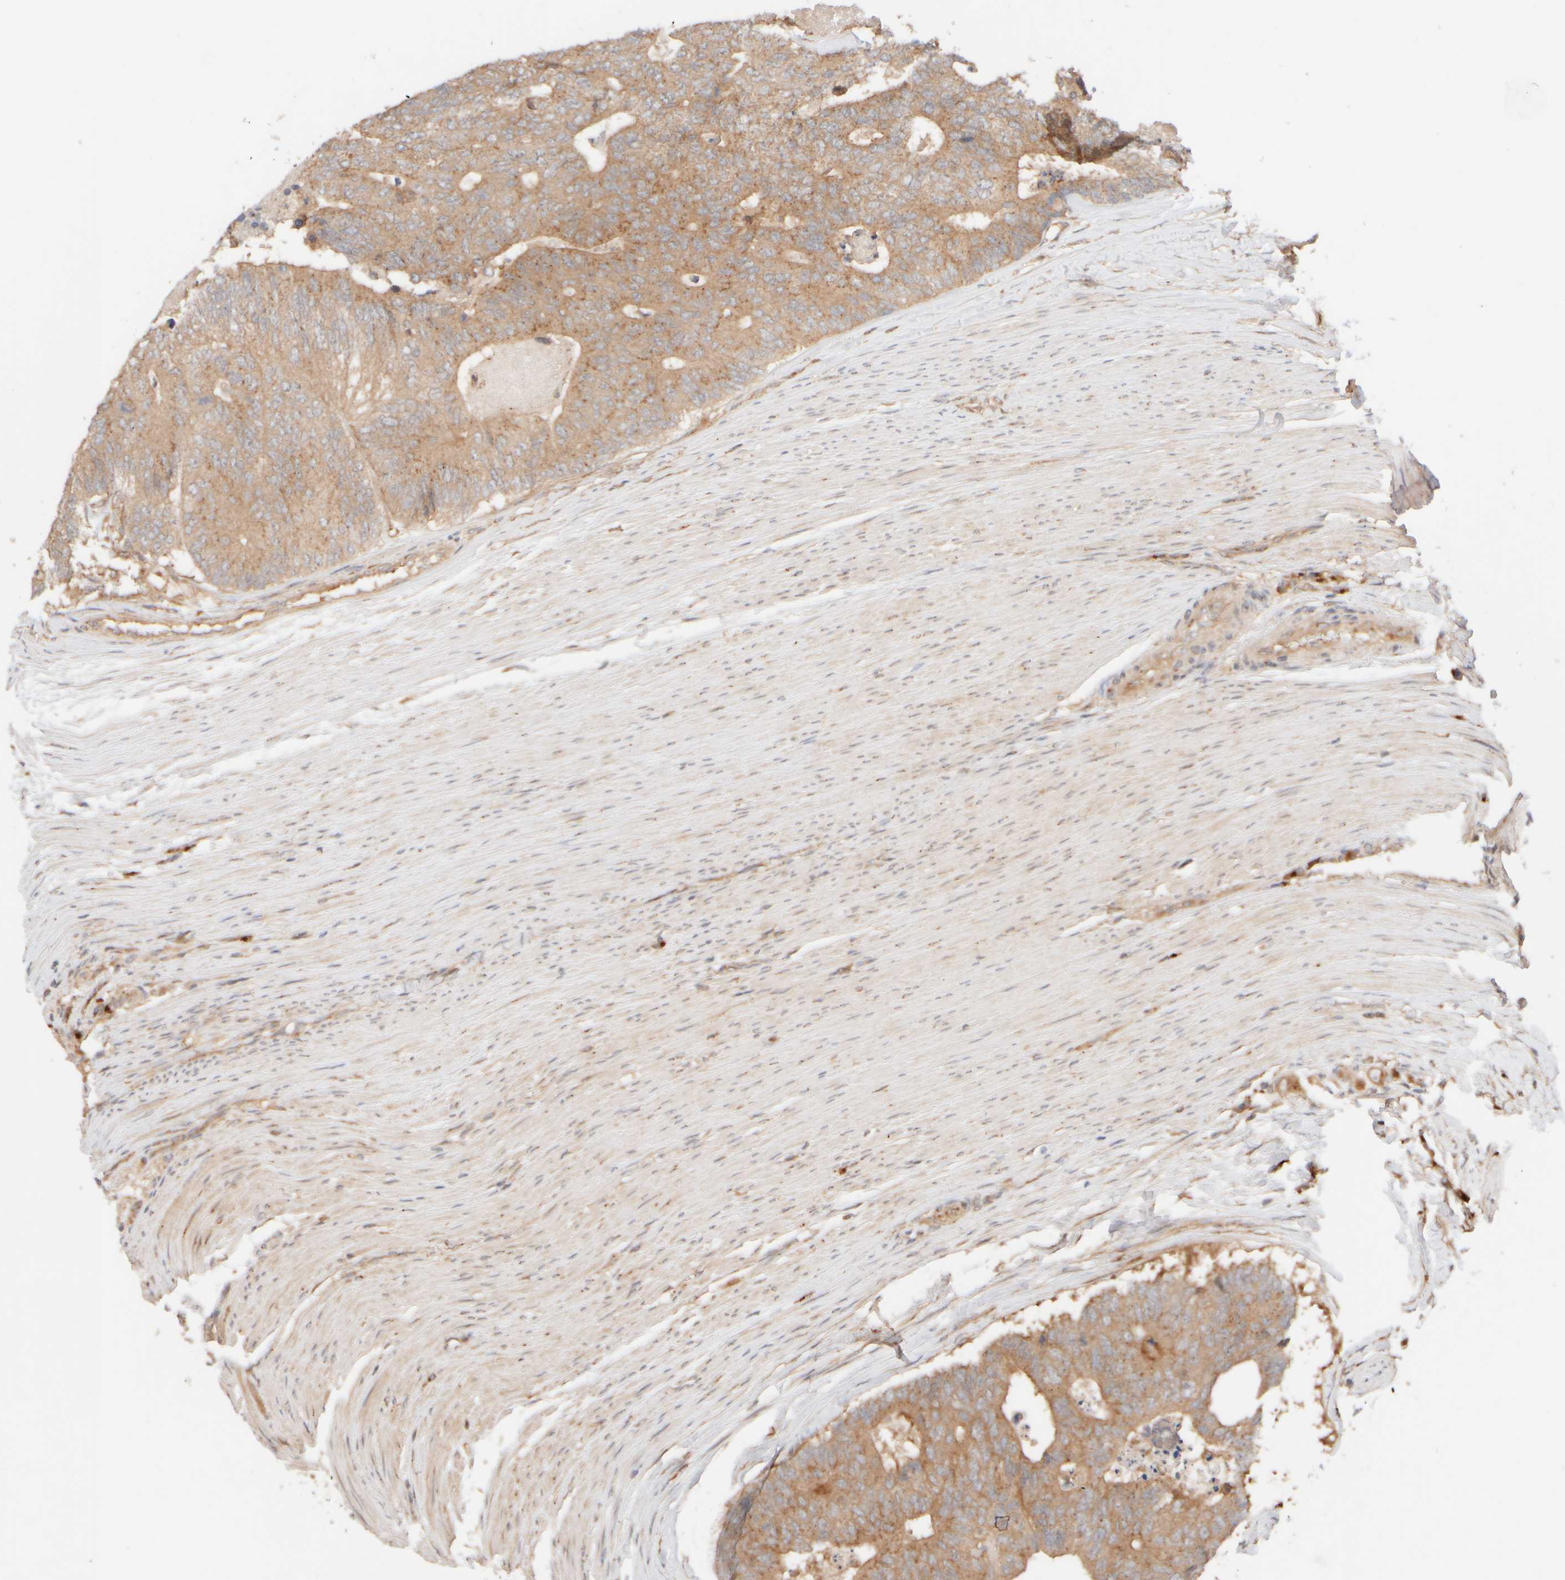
{"staining": {"intensity": "moderate", "quantity": ">75%", "location": "cytoplasmic/membranous"}, "tissue": "colorectal cancer", "cell_type": "Tumor cells", "image_type": "cancer", "snomed": [{"axis": "morphology", "description": "Adenocarcinoma, NOS"}, {"axis": "topography", "description": "Colon"}], "caption": "Human colorectal cancer (adenocarcinoma) stained with a protein marker shows moderate staining in tumor cells.", "gene": "RABEP1", "patient": {"sex": "female", "age": 67}}